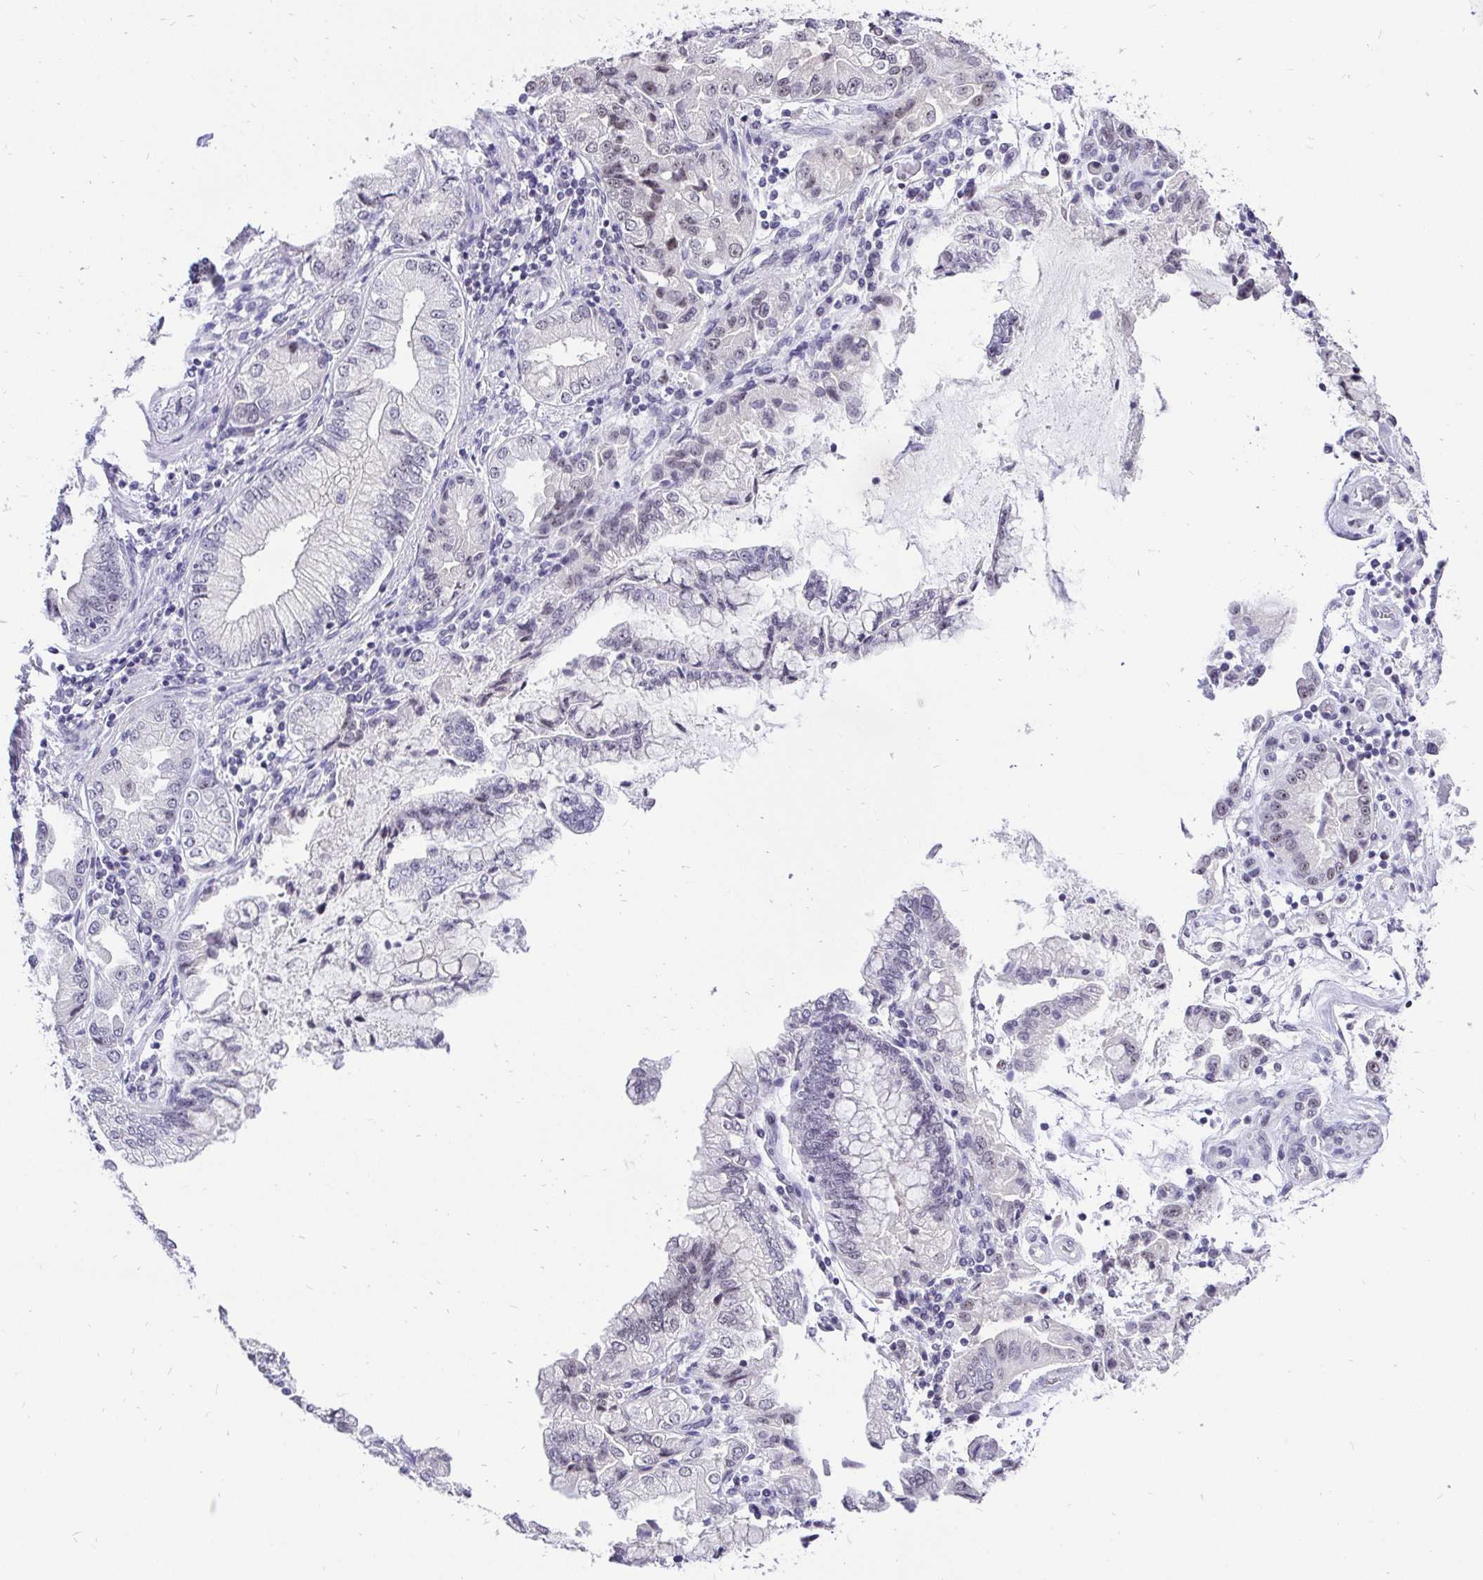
{"staining": {"intensity": "negative", "quantity": "none", "location": "none"}, "tissue": "stomach cancer", "cell_type": "Tumor cells", "image_type": "cancer", "snomed": [{"axis": "morphology", "description": "Adenocarcinoma, NOS"}, {"axis": "topography", "description": "Stomach, upper"}], "caption": "Histopathology image shows no significant protein positivity in tumor cells of stomach adenocarcinoma.", "gene": "ZNF860", "patient": {"sex": "female", "age": 74}}